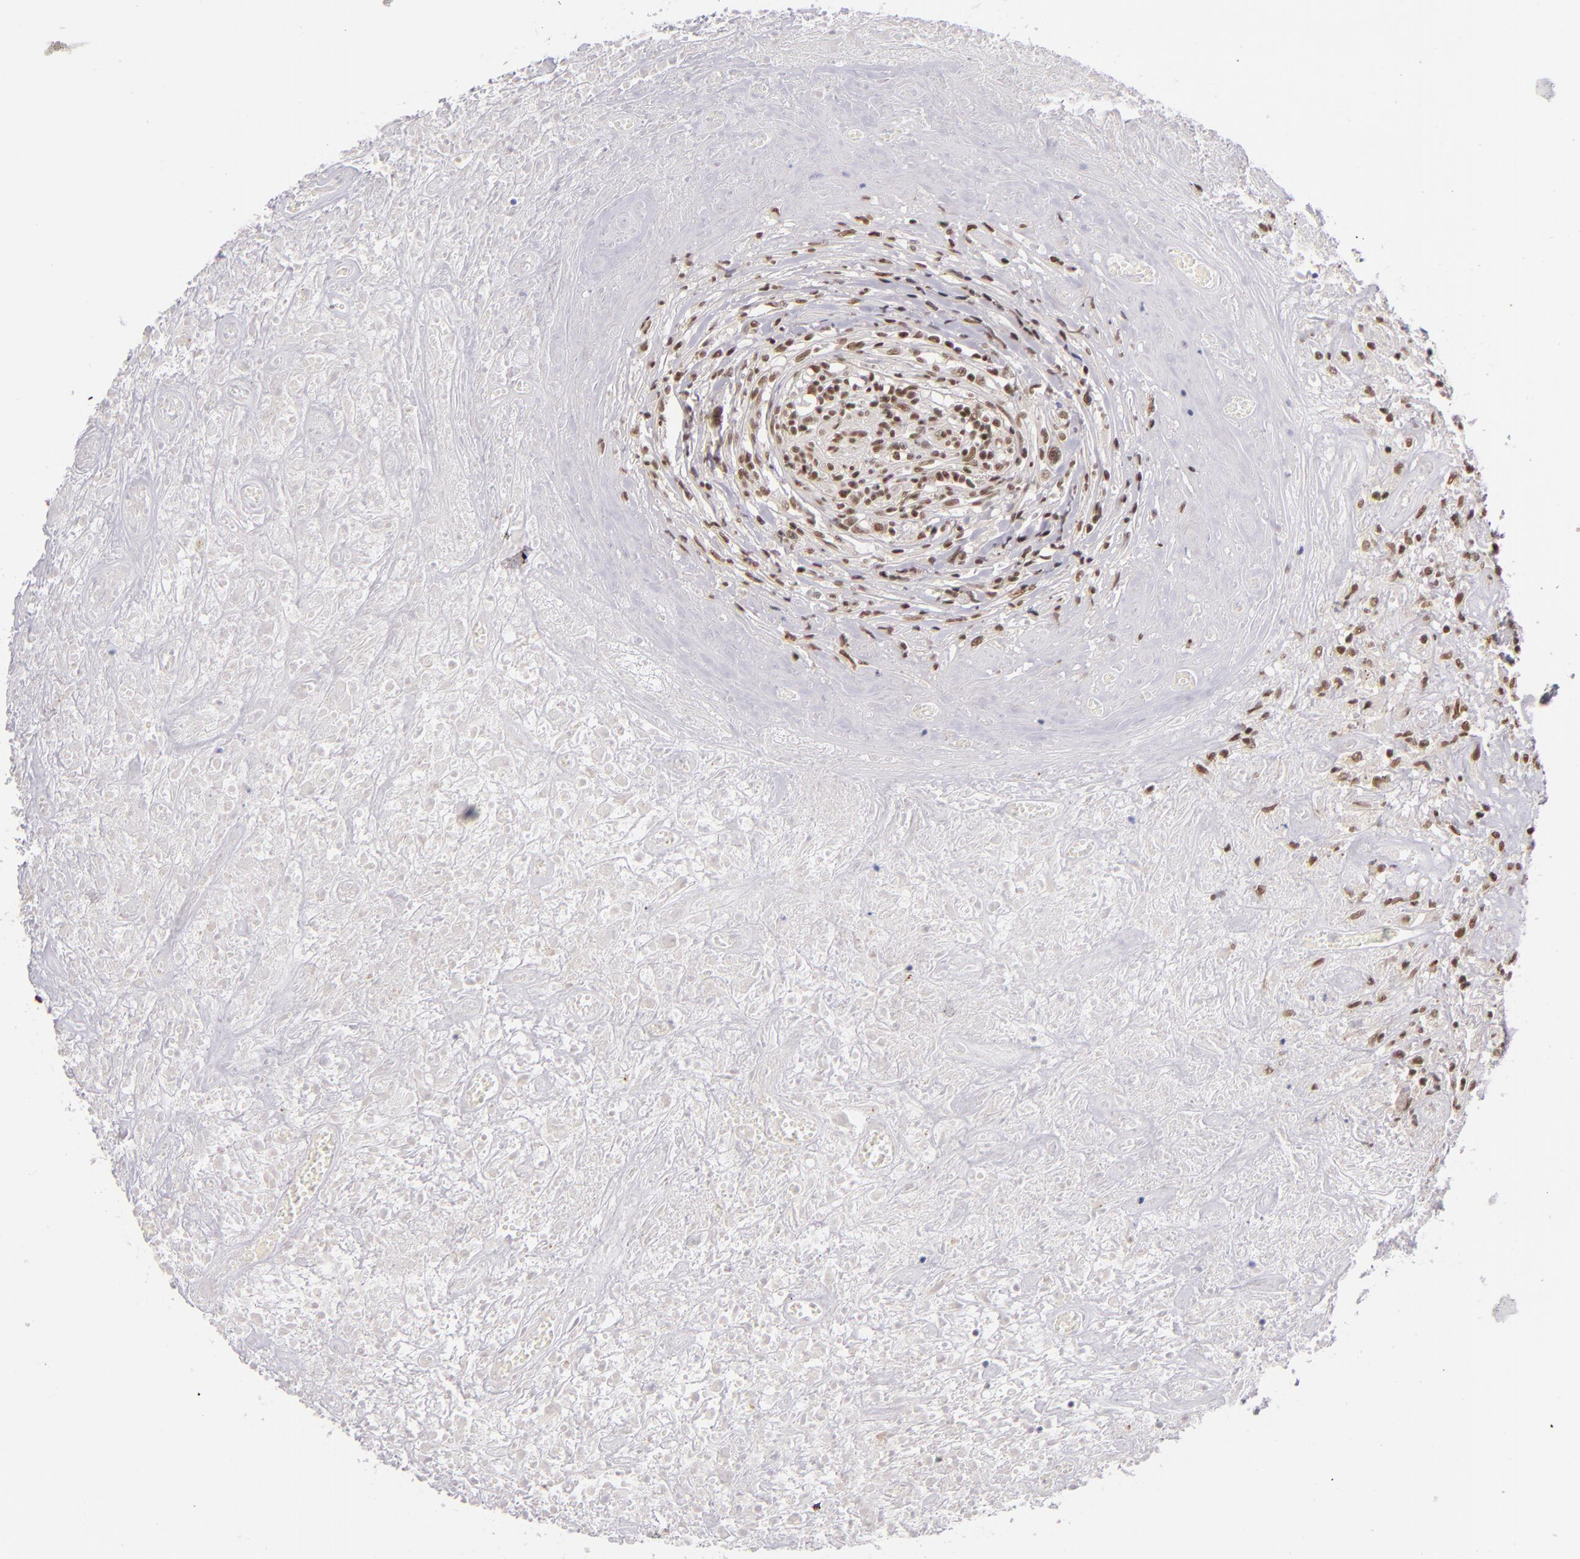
{"staining": {"intensity": "moderate", "quantity": ">75%", "location": "nuclear"}, "tissue": "lymphoma", "cell_type": "Tumor cells", "image_type": "cancer", "snomed": [{"axis": "morphology", "description": "Hodgkin's disease, NOS"}, {"axis": "topography", "description": "Lymph node"}], "caption": "A brown stain labels moderate nuclear staining of a protein in Hodgkin's disease tumor cells.", "gene": "ZNF148", "patient": {"sex": "male", "age": 46}}